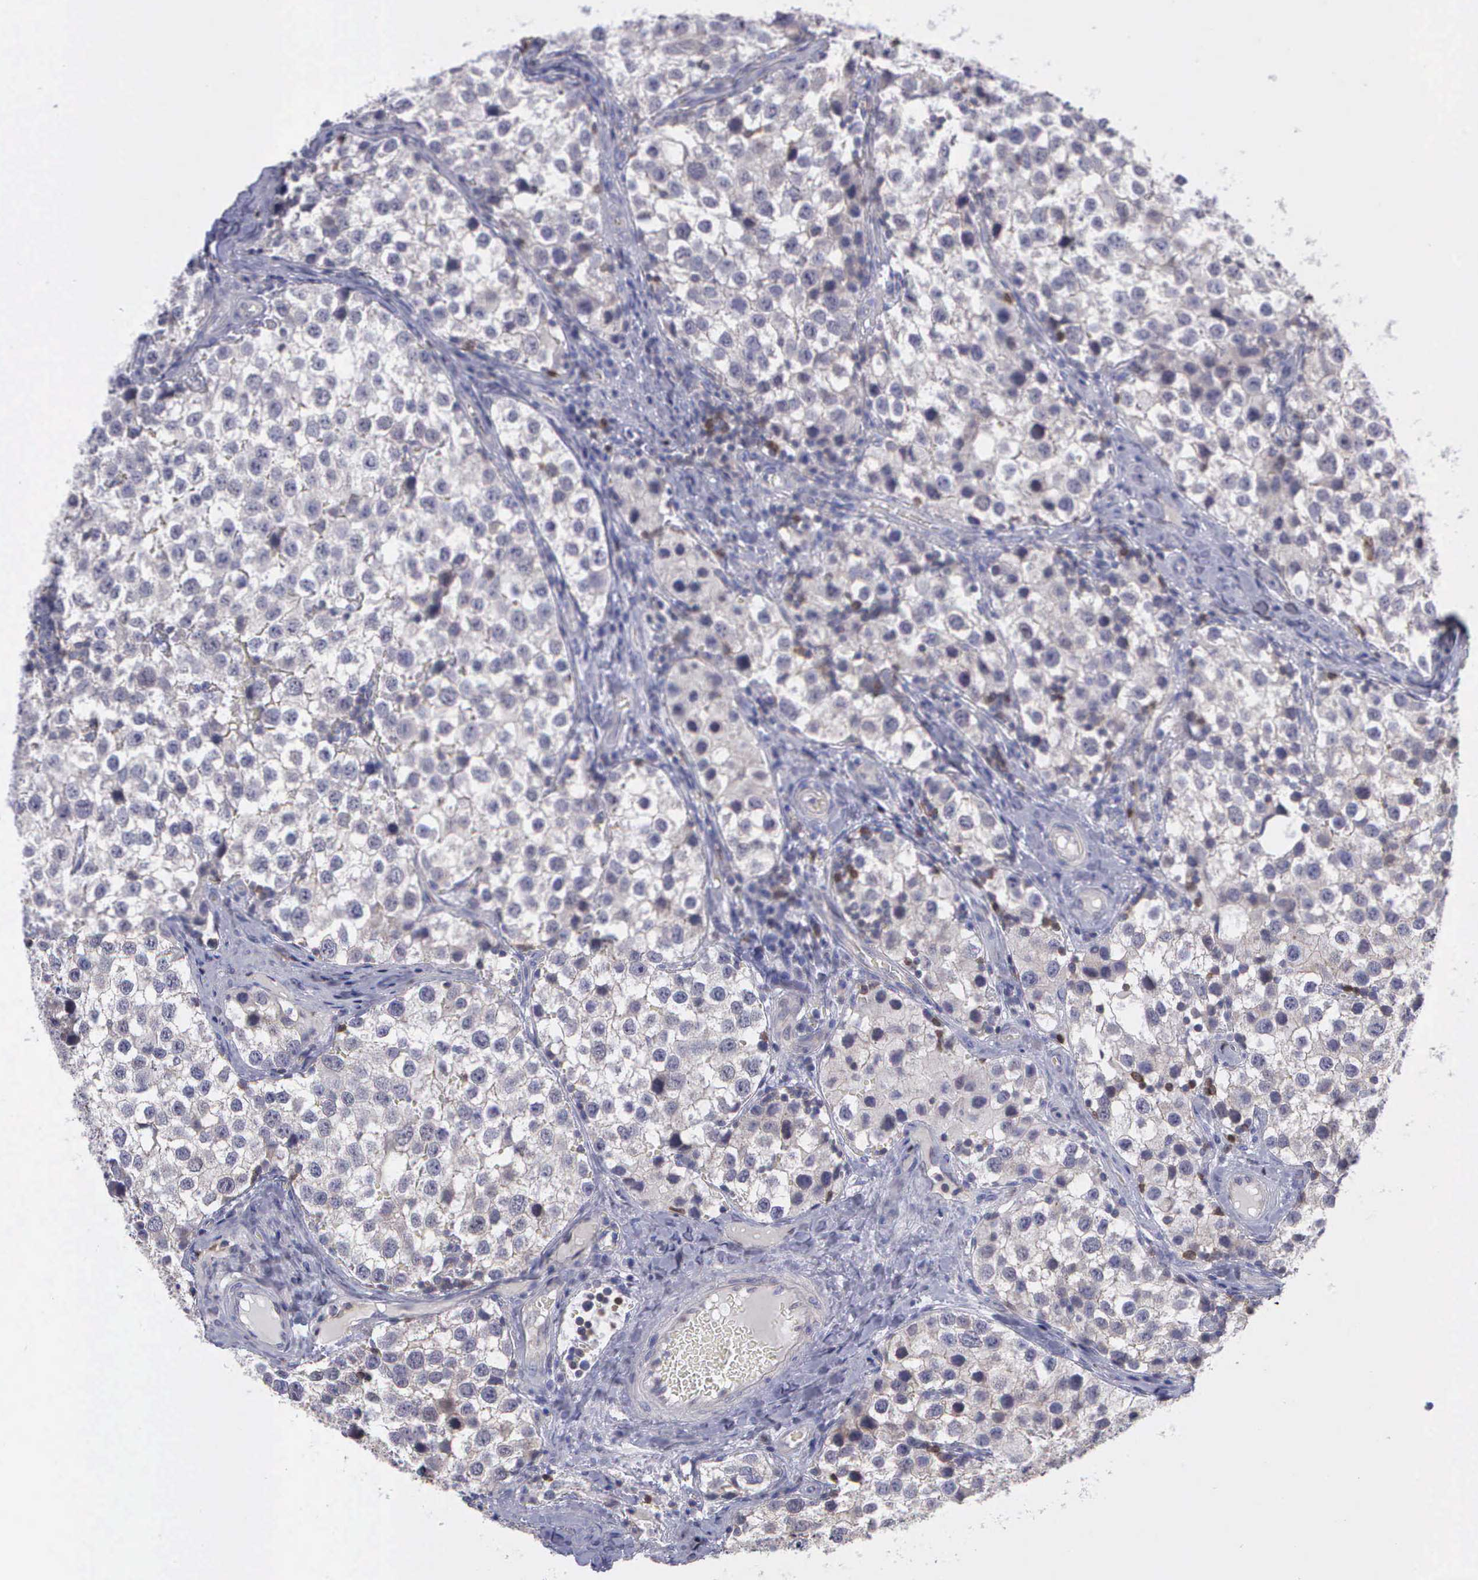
{"staining": {"intensity": "negative", "quantity": "none", "location": "none"}, "tissue": "testis cancer", "cell_type": "Tumor cells", "image_type": "cancer", "snomed": [{"axis": "morphology", "description": "Seminoma, NOS"}, {"axis": "topography", "description": "Testis"}], "caption": "DAB (3,3'-diaminobenzidine) immunohistochemical staining of testis cancer exhibits no significant staining in tumor cells.", "gene": "MICAL3", "patient": {"sex": "male", "age": 39}}